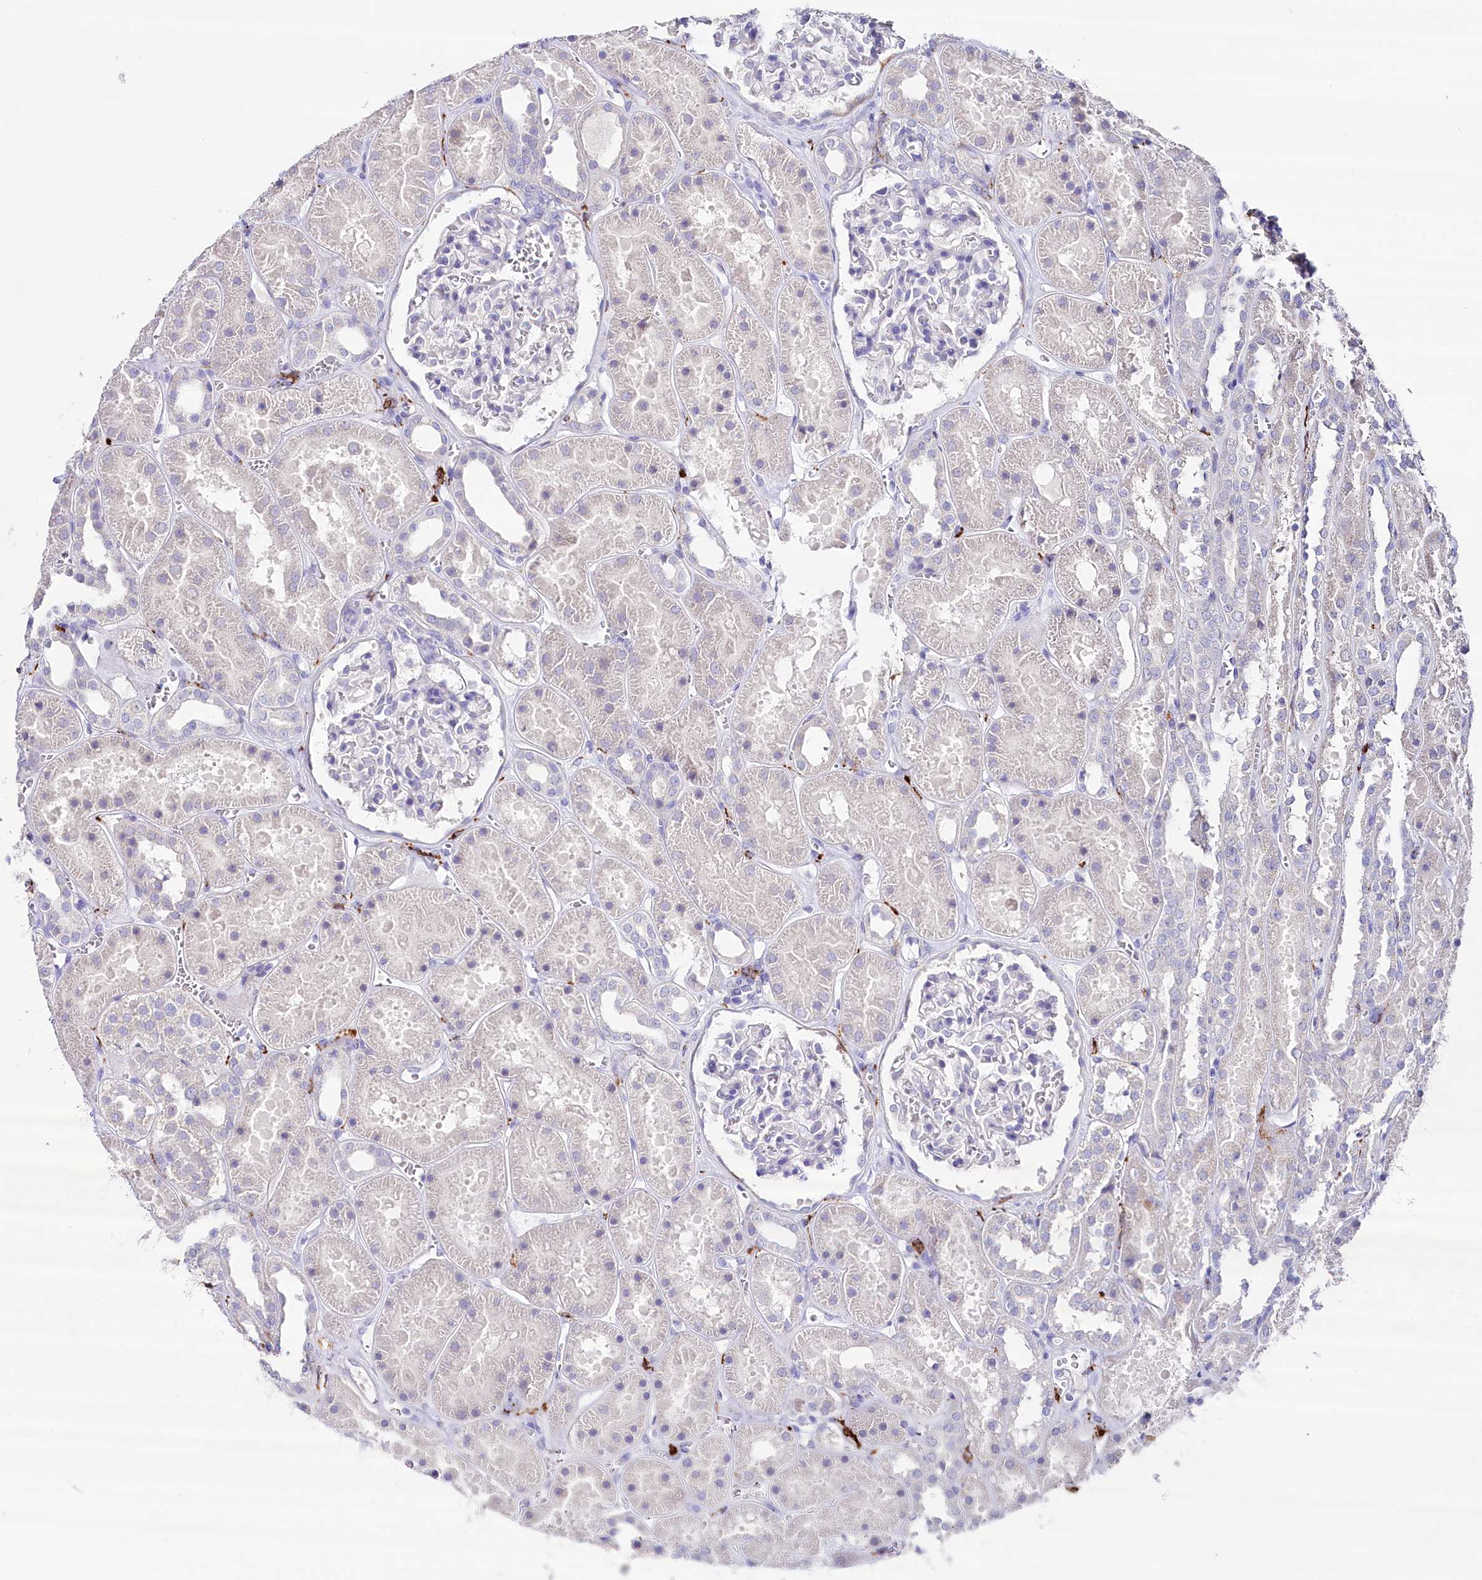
{"staining": {"intensity": "negative", "quantity": "none", "location": "none"}, "tissue": "kidney", "cell_type": "Cells in glomeruli", "image_type": "normal", "snomed": [{"axis": "morphology", "description": "Normal tissue, NOS"}, {"axis": "topography", "description": "Kidney"}], "caption": "A photomicrograph of human kidney is negative for staining in cells in glomeruli. (DAB (3,3'-diaminobenzidine) immunohistochemistry, high magnification).", "gene": "CLEC4M", "patient": {"sex": "female", "age": 41}}